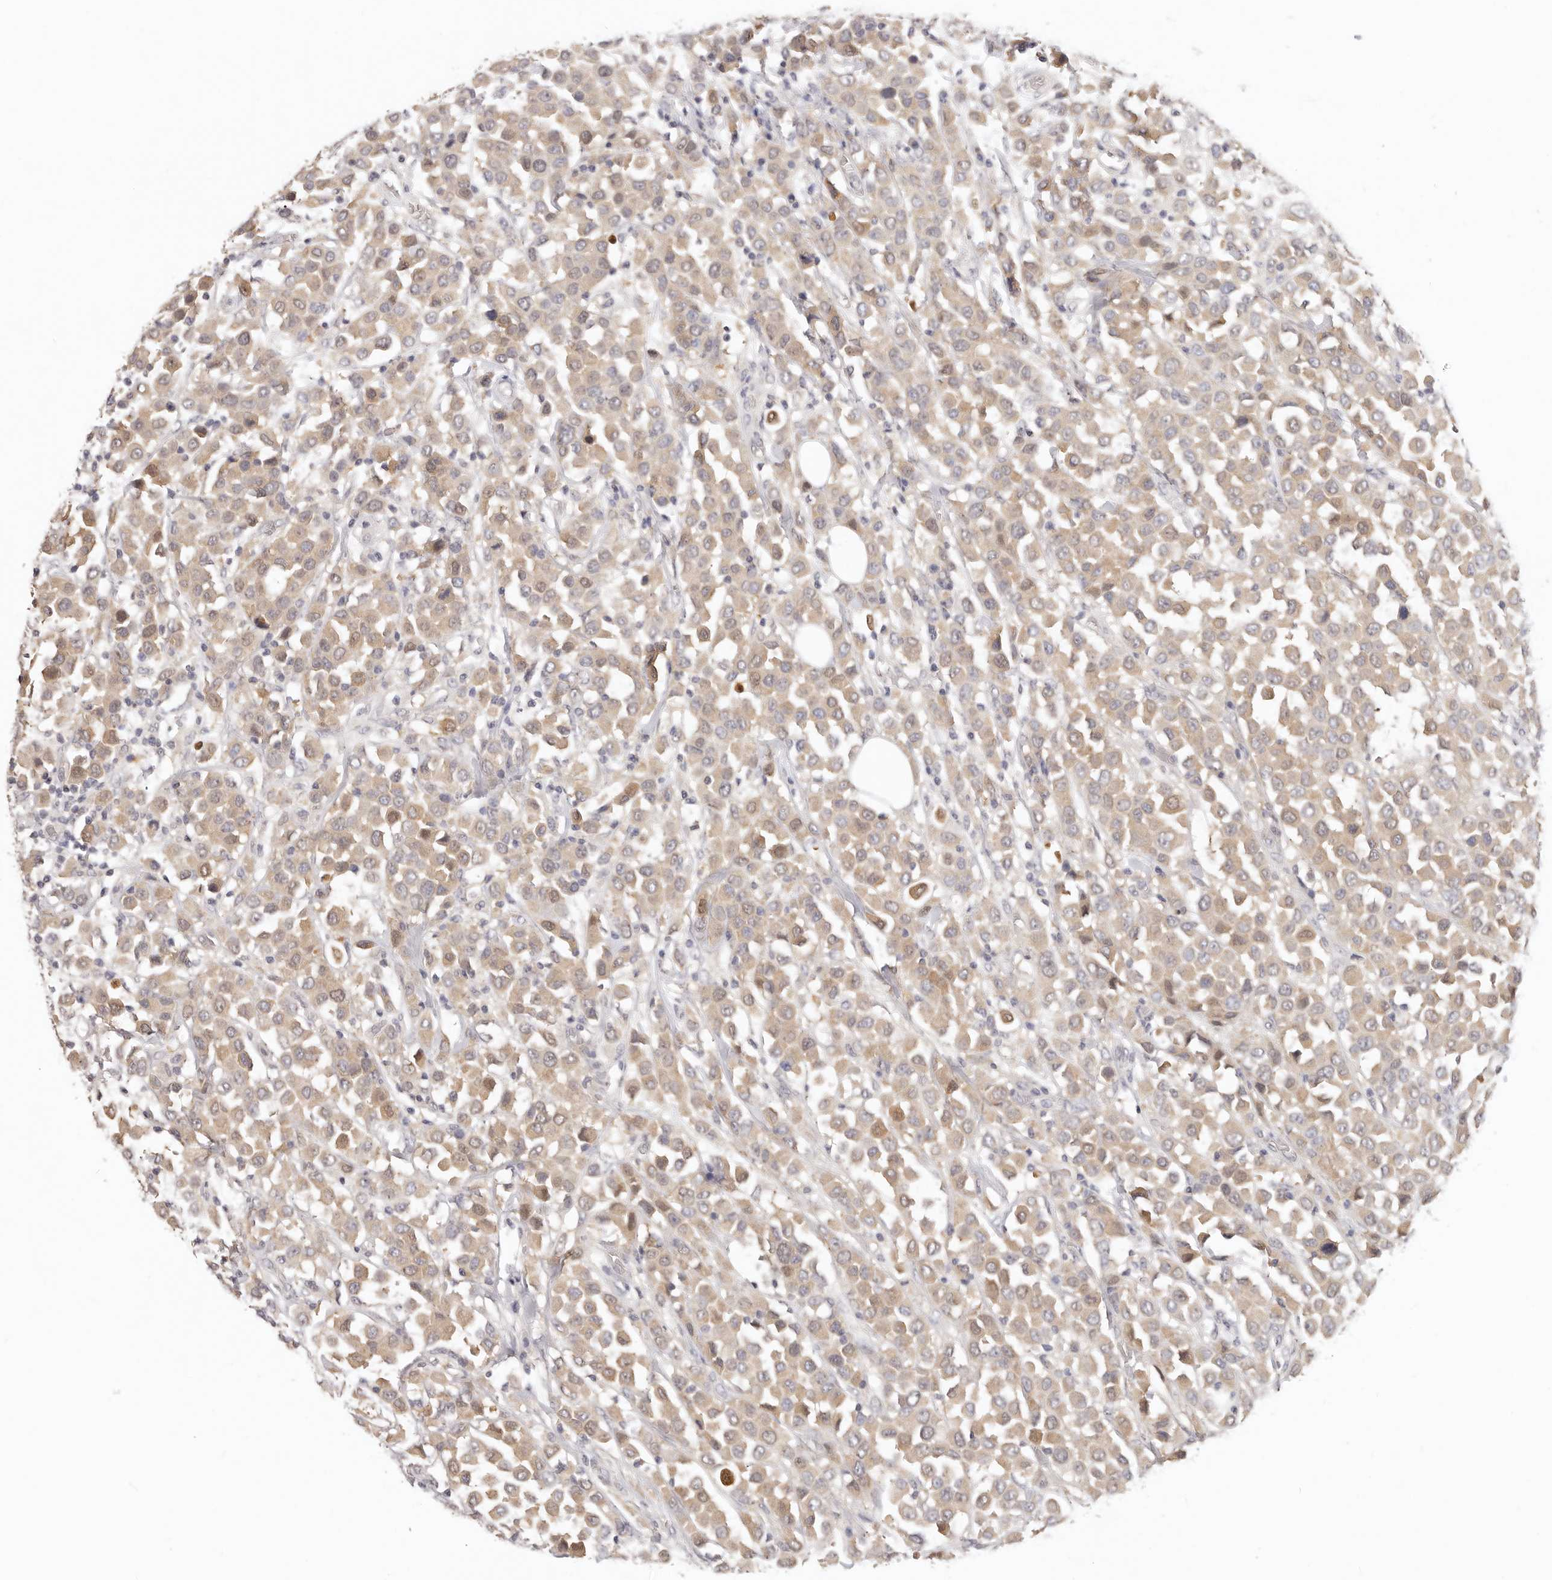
{"staining": {"intensity": "moderate", "quantity": ">75%", "location": "cytoplasmic/membranous"}, "tissue": "breast cancer", "cell_type": "Tumor cells", "image_type": "cancer", "snomed": [{"axis": "morphology", "description": "Duct carcinoma"}, {"axis": "topography", "description": "Breast"}], "caption": "A photomicrograph of human infiltrating ductal carcinoma (breast) stained for a protein displays moderate cytoplasmic/membranous brown staining in tumor cells. The staining was performed using DAB (3,3'-diaminobenzidine), with brown indicating positive protein expression. Nuclei are stained blue with hematoxylin.", "gene": "GGPS1", "patient": {"sex": "female", "age": 61}}